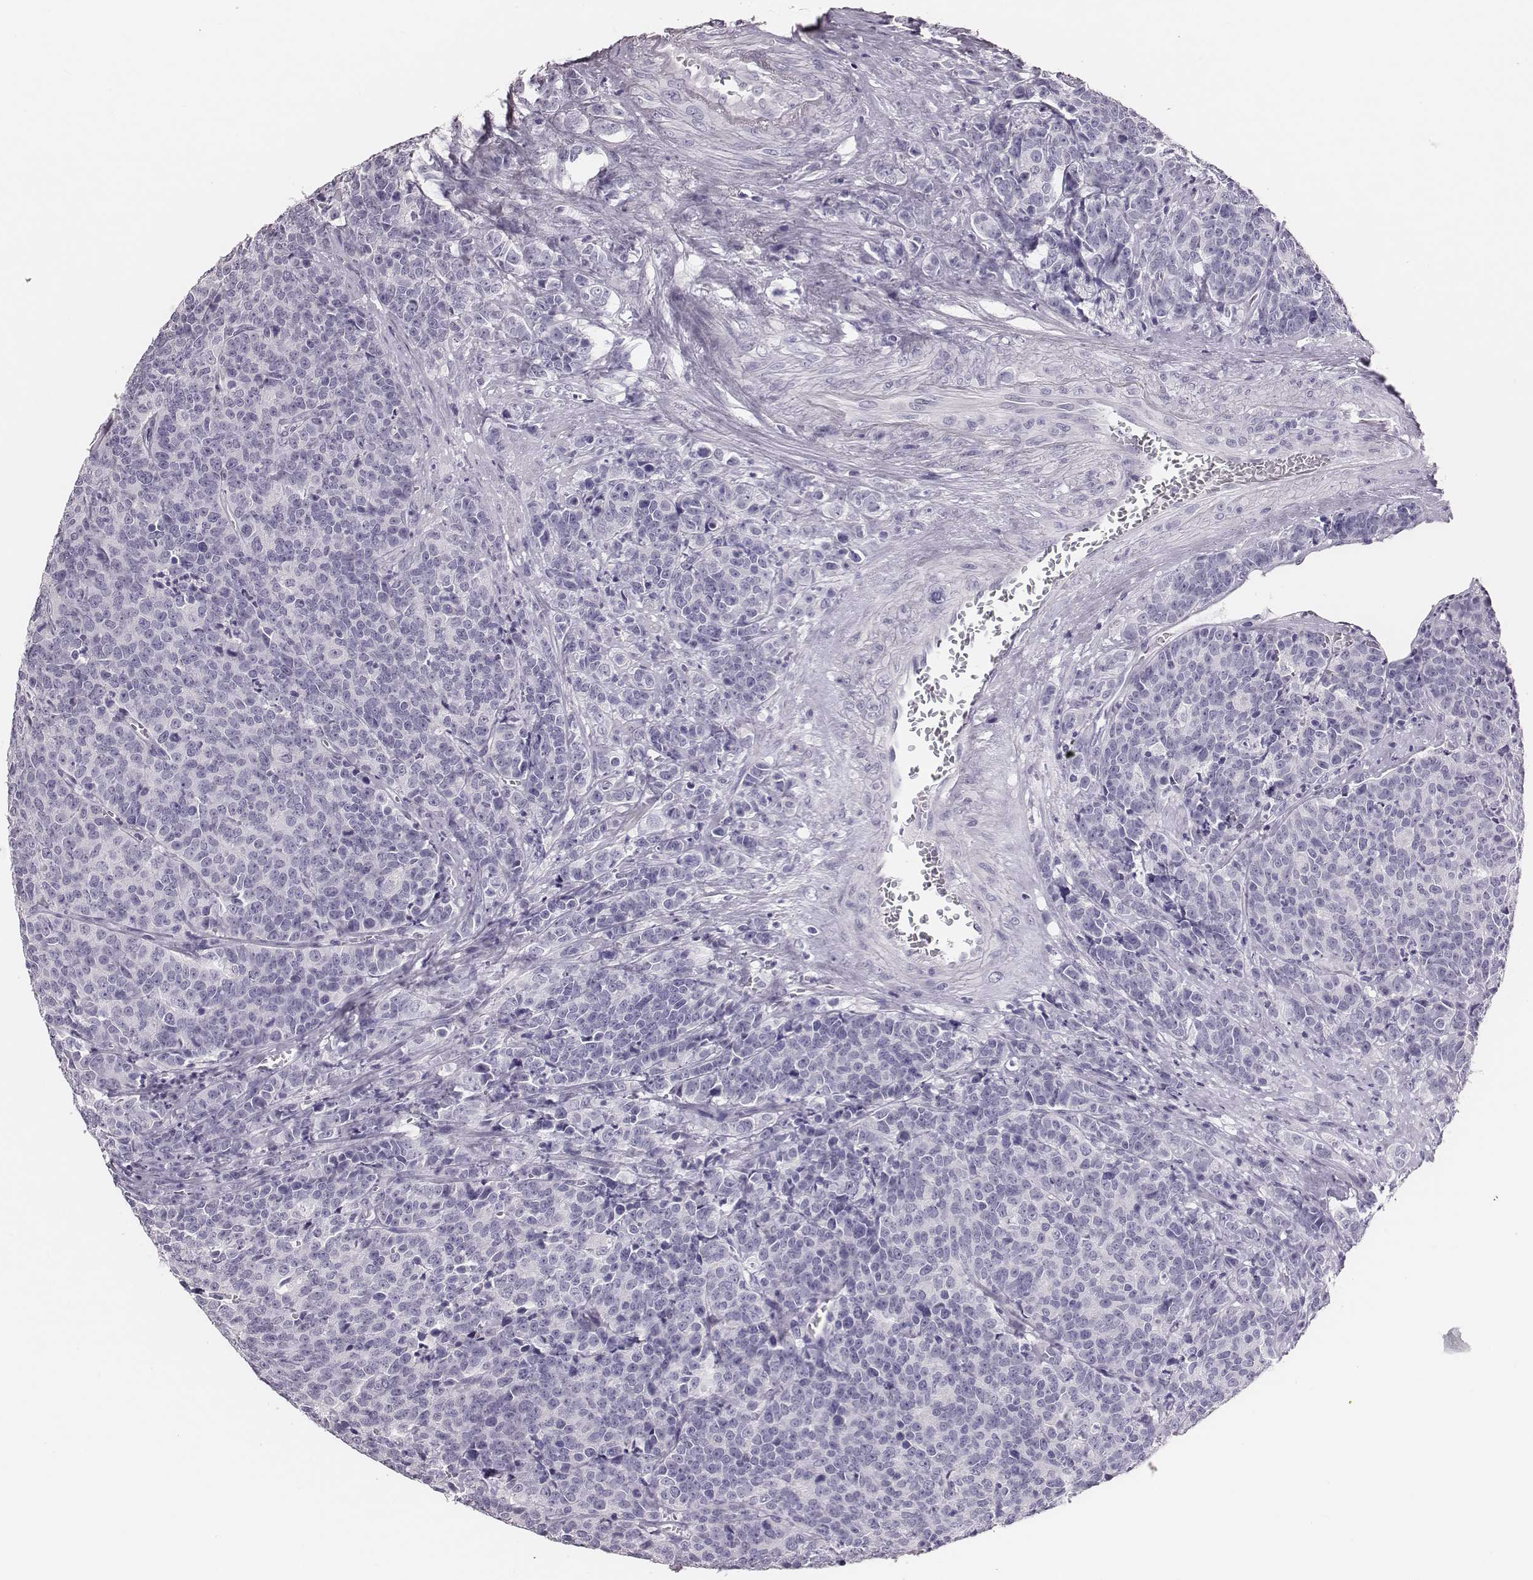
{"staining": {"intensity": "negative", "quantity": "none", "location": "none"}, "tissue": "prostate cancer", "cell_type": "Tumor cells", "image_type": "cancer", "snomed": [{"axis": "morphology", "description": "Adenocarcinoma, NOS"}, {"axis": "topography", "description": "Prostate"}], "caption": "Immunohistochemistry (IHC) photomicrograph of human prostate cancer (adenocarcinoma) stained for a protein (brown), which exhibits no expression in tumor cells. Brightfield microscopy of IHC stained with DAB (3,3'-diaminobenzidine) (brown) and hematoxylin (blue), captured at high magnification.", "gene": "H1-6", "patient": {"sex": "male", "age": 67}}